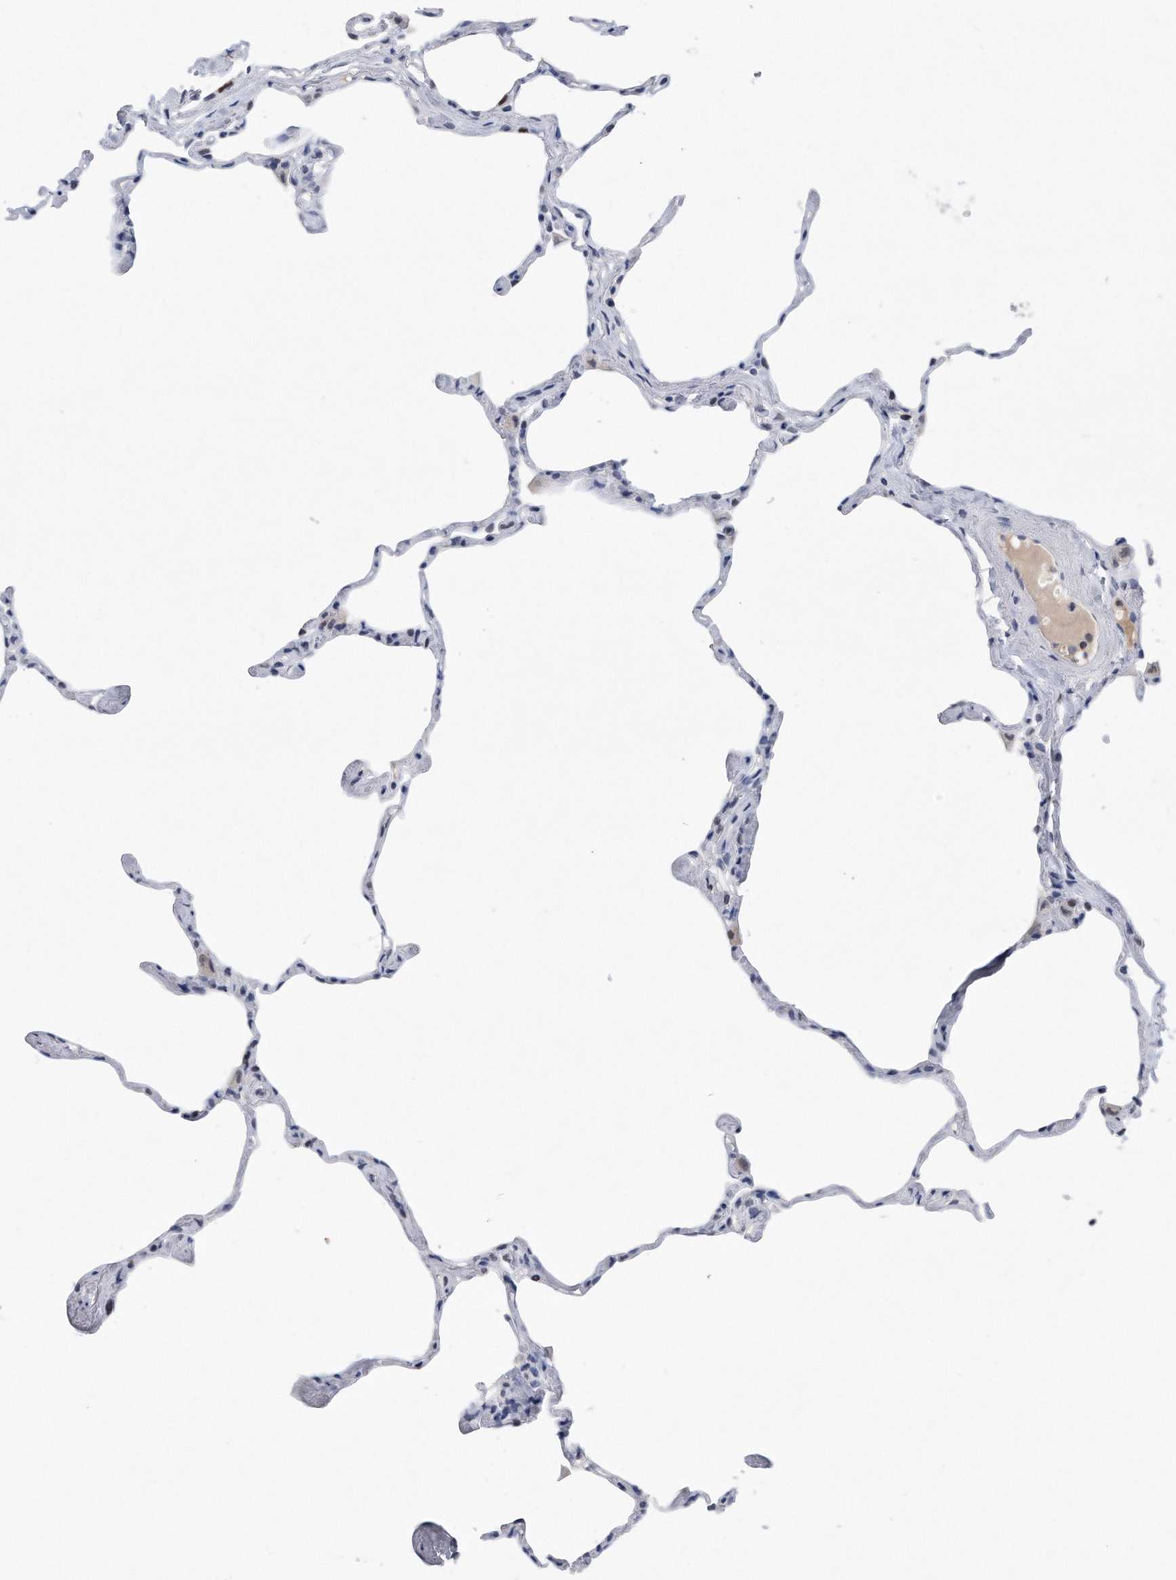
{"staining": {"intensity": "negative", "quantity": "none", "location": "none"}, "tissue": "lung", "cell_type": "Alveolar cells", "image_type": "normal", "snomed": [{"axis": "morphology", "description": "Normal tissue, NOS"}, {"axis": "topography", "description": "Lung"}], "caption": "Alveolar cells show no significant protein positivity in normal lung. (Brightfield microscopy of DAB immunohistochemistry at high magnification).", "gene": "PCNA", "patient": {"sex": "male", "age": 65}}